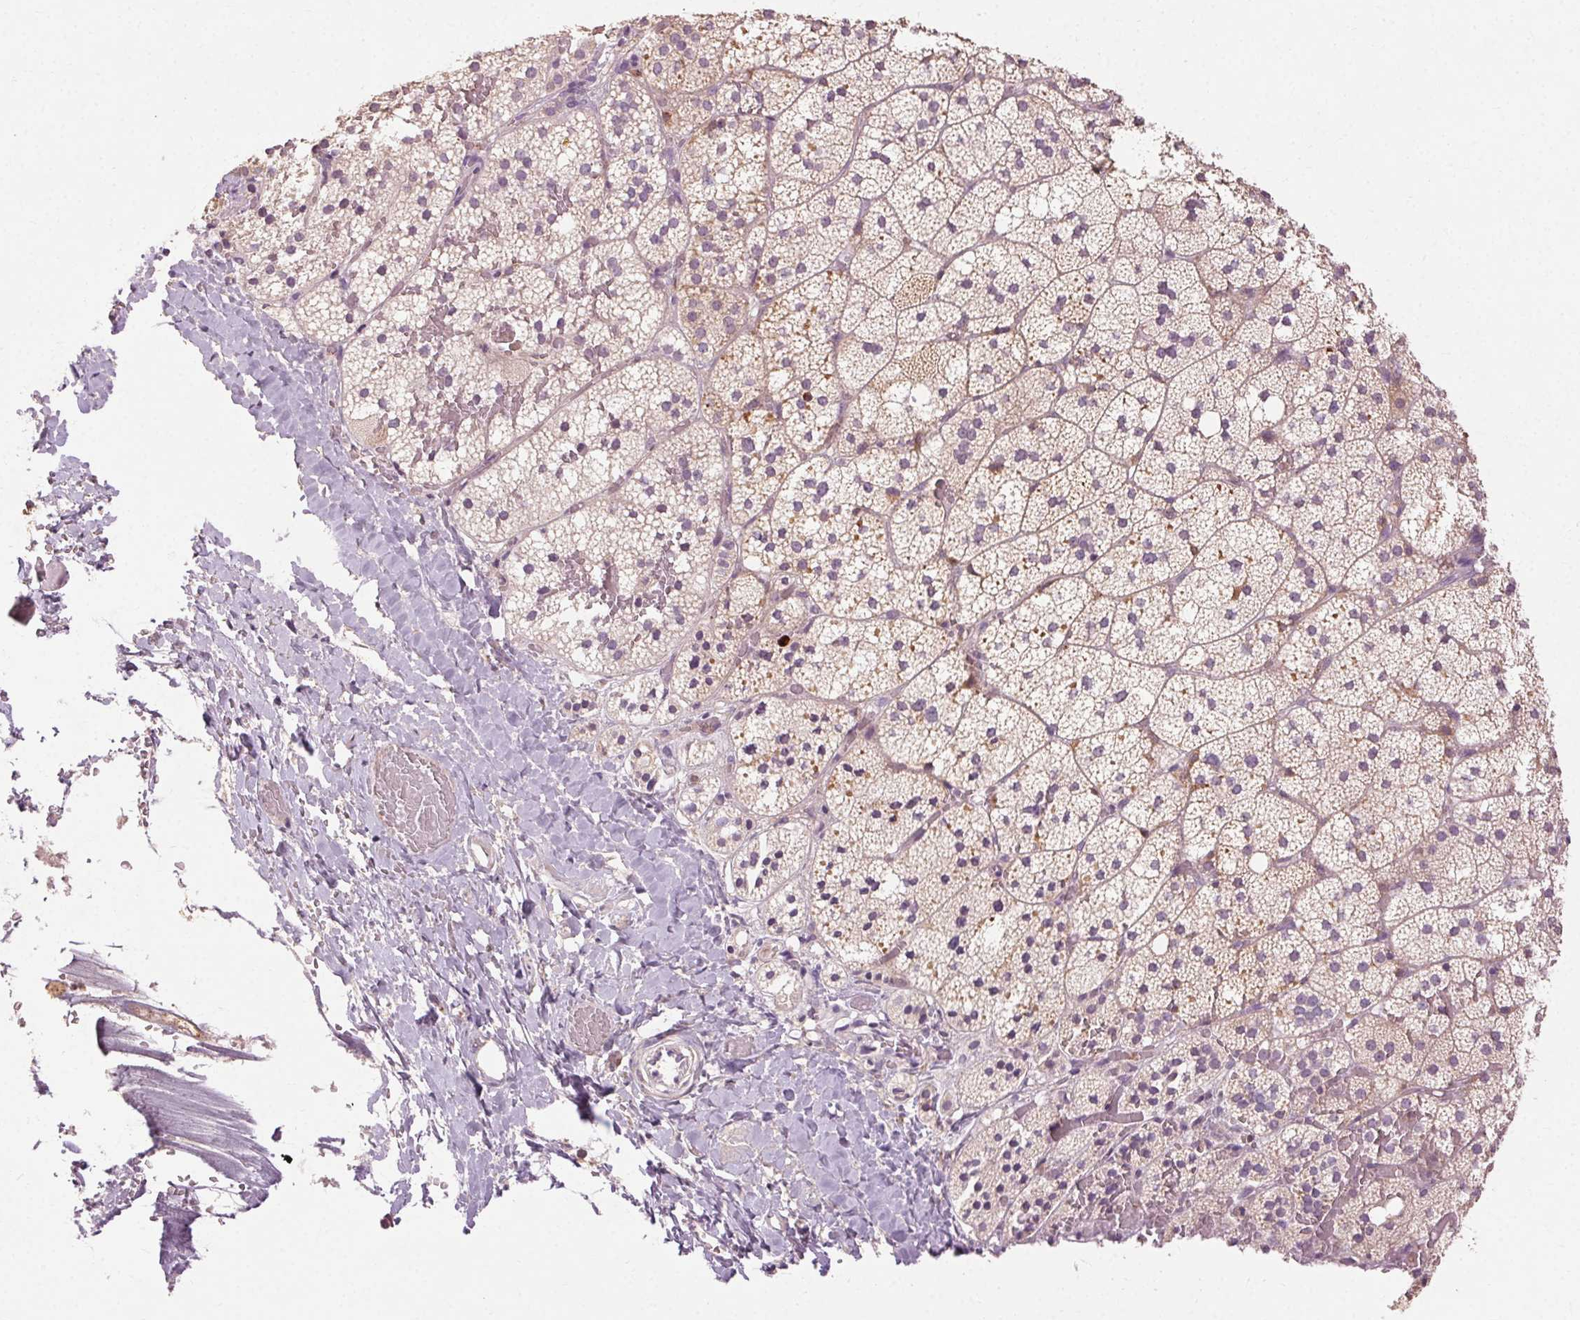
{"staining": {"intensity": "moderate", "quantity": "25%-75%", "location": "cytoplasmic/membranous"}, "tissue": "adrenal gland", "cell_type": "Glandular cells", "image_type": "normal", "snomed": [{"axis": "morphology", "description": "Normal tissue, NOS"}, {"axis": "topography", "description": "Adrenal gland"}], "caption": "Immunohistochemistry of benign adrenal gland reveals medium levels of moderate cytoplasmic/membranous positivity in about 25%-75% of glandular cells.", "gene": "REP15", "patient": {"sex": "male", "age": 53}}